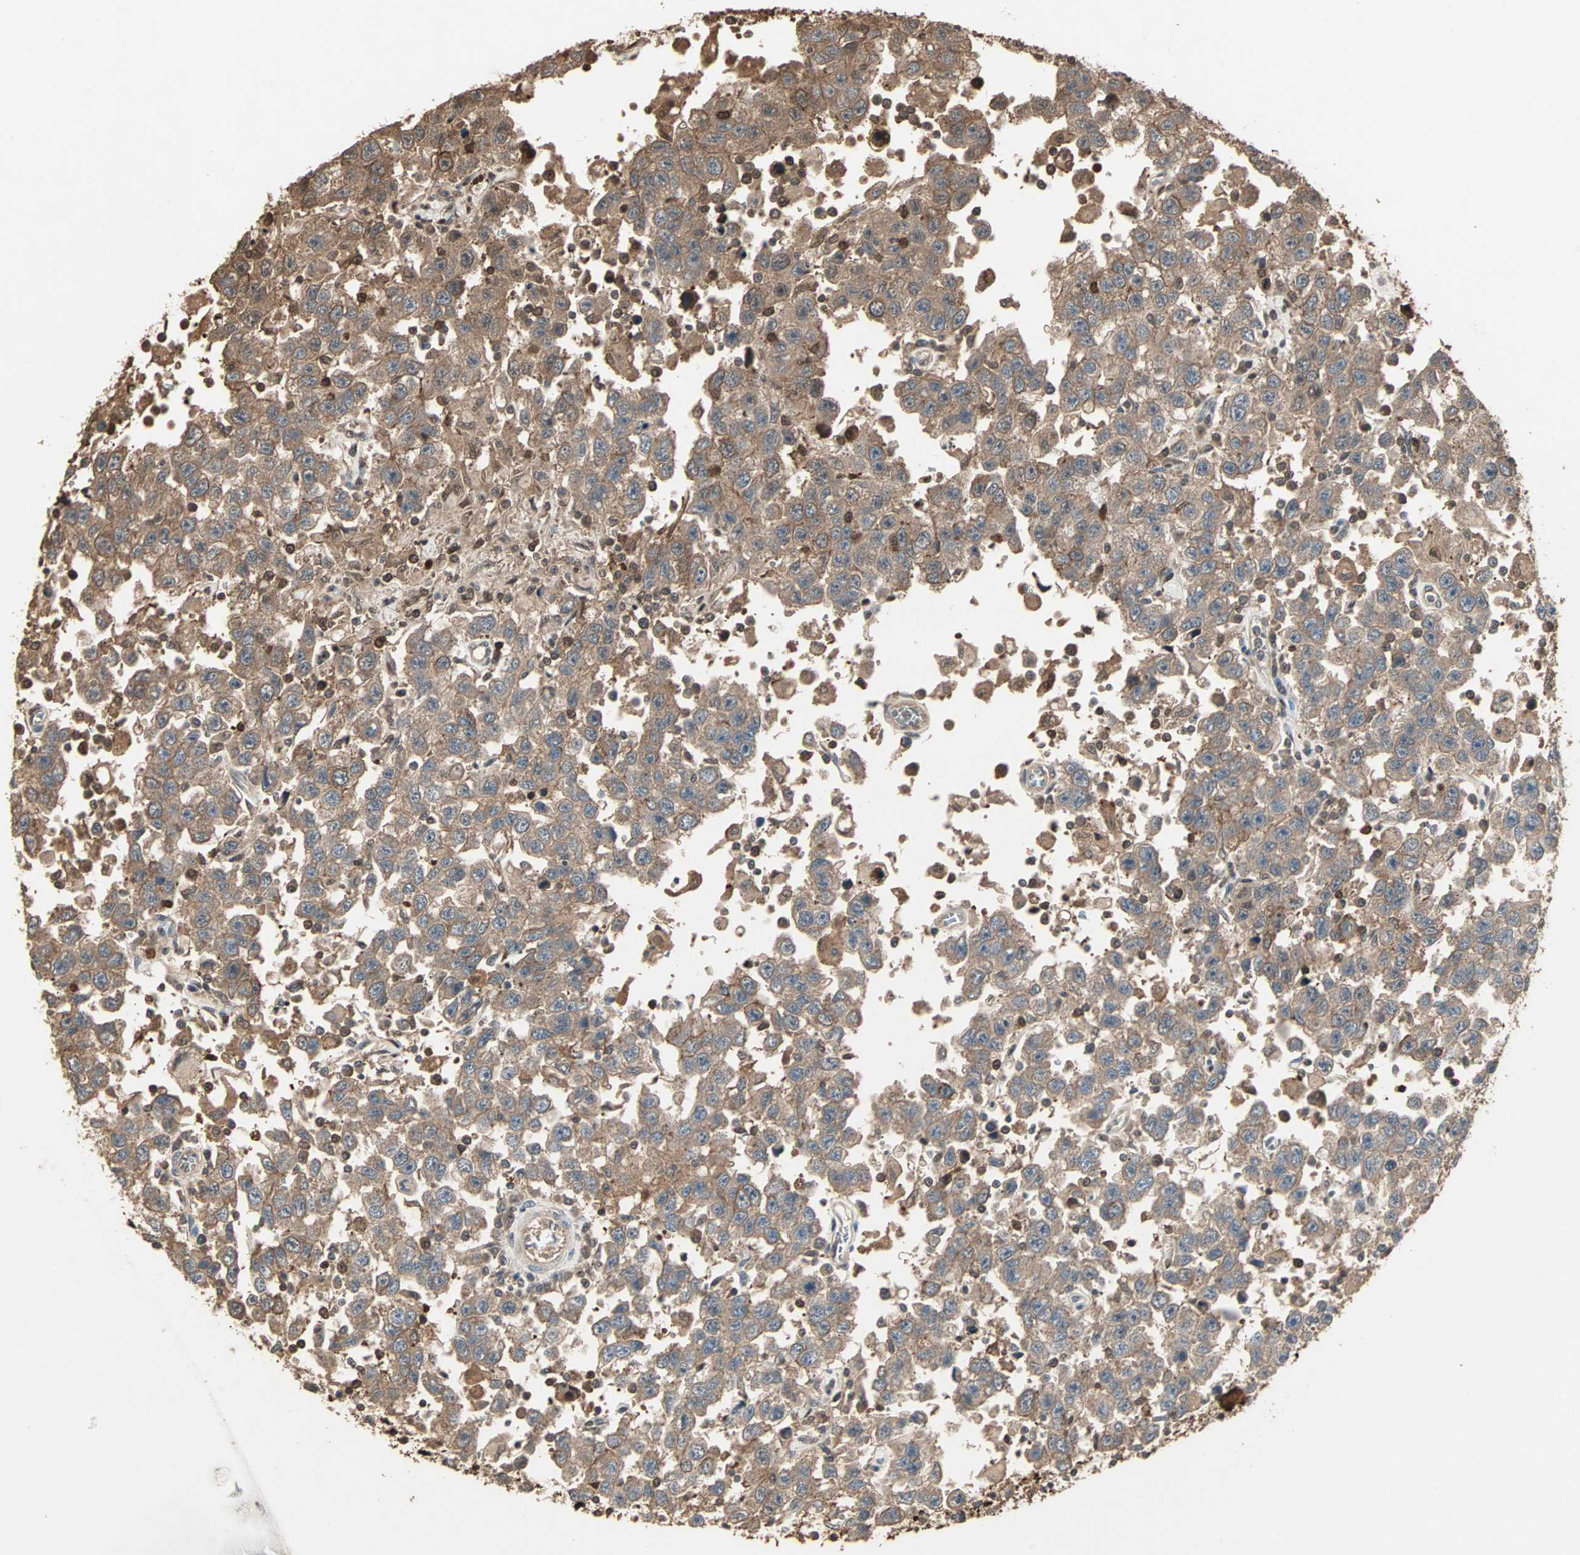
{"staining": {"intensity": "moderate", "quantity": ">75%", "location": "cytoplasmic/membranous"}, "tissue": "testis cancer", "cell_type": "Tumor cells", "image_type": "cancer", "snomed": [{"axis": "morphology", "description": "Seminoma, NOS"}, {"axis": "topography", "description": "Testis"}], "caption": "This image reveals immunohistochemistry (IHC) staining of testis cancer (seminoma), with medium moderate cytoplasmic/membranous expression in about >75% of tumor cells.", "gene": "DRG2", "patient": {"sex": "male", "age": 41}}